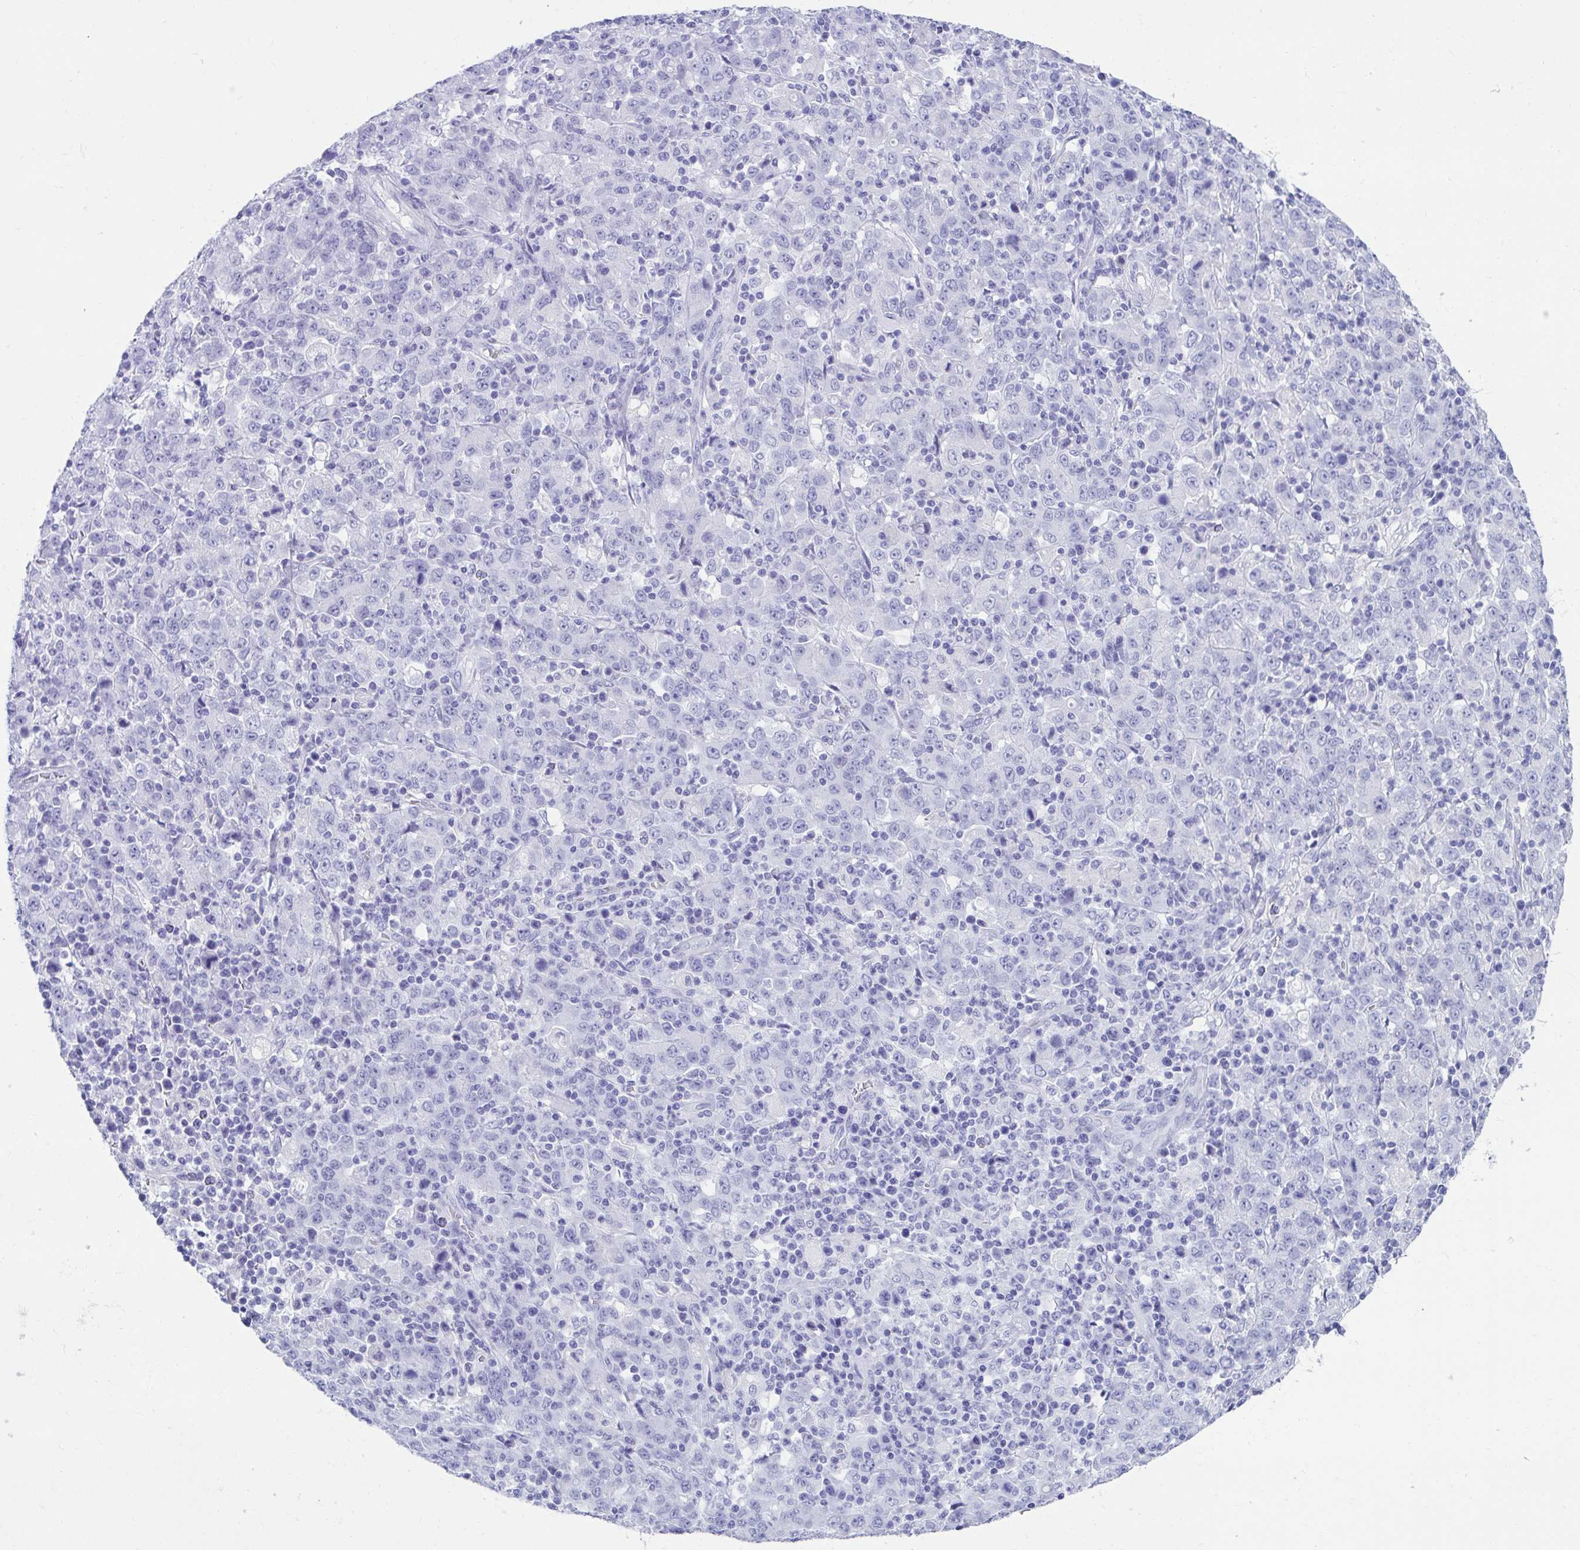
{"staining": {"intensity": "negative", "quantity": "none", "location": "none"}, "tissue": "stomach cancer", "cell_type": "Tumor cells", "image_type": "cancer", "snomed": [{"axis": "morphology", "description": "Adenocarcinoma, NOS"}, {"axis": "topography", "description": "Stomach, upper"}], "caption": "Immunohistochemistry histopathology image of human stomach cancer (adenocarcinoma) stained for a protein (brown), which shows no staining in tumor cells.", "gene": "PSCA", "patient": {"sex": "male", "age": 69}}